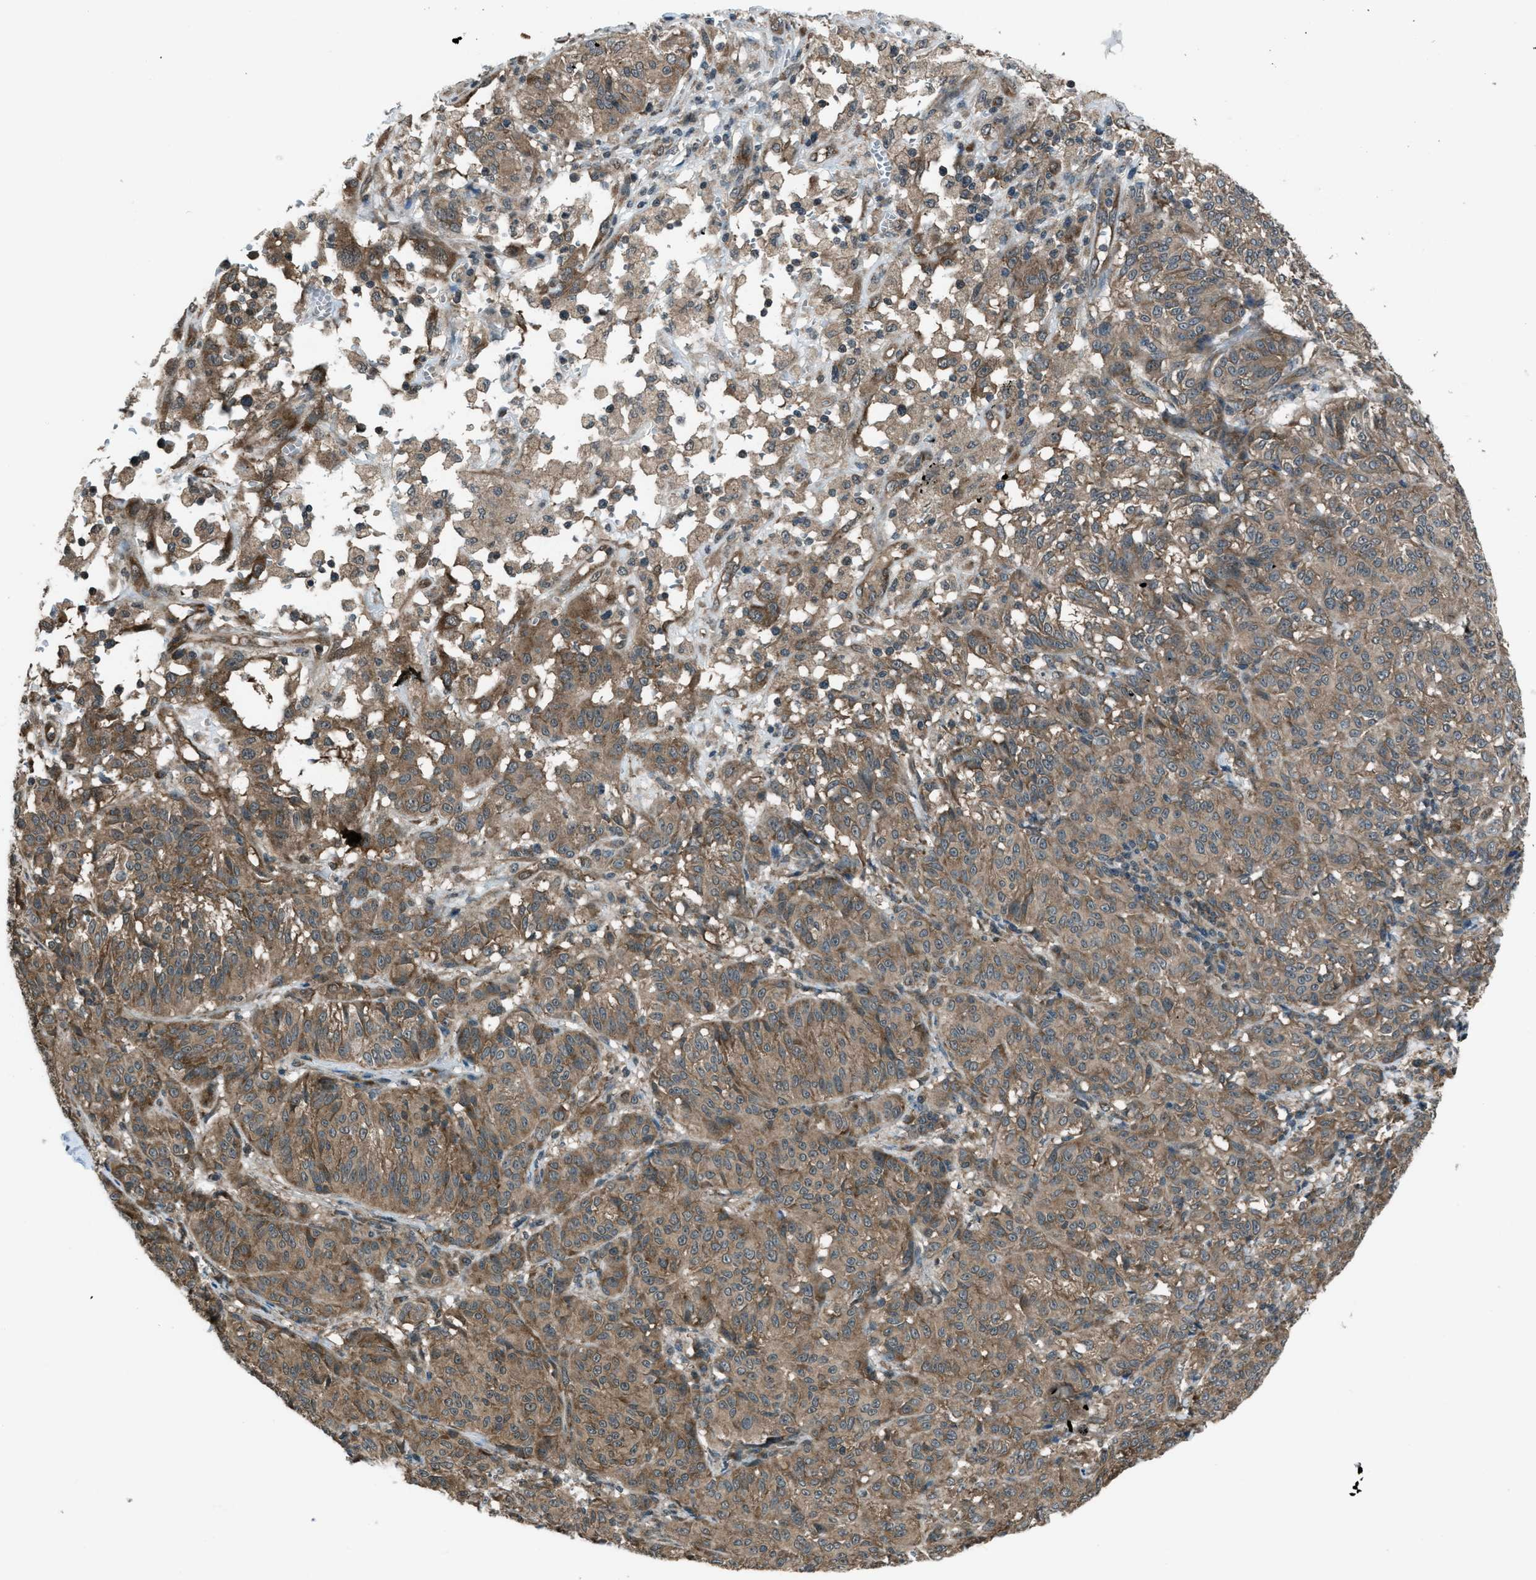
{"staining": {"intensity": "moderate", "quantity": ">75%", "location": "cytoplasmic/membranous"}, "tissue": "melanoma", "cell_type": "Tumor cells", "image_type": "cancer", "snomed": [{"axis": "morphology", "description": "Malignant melanoma, NOS"}, {"axis": "topography", "description": "Skin"}], "caption": "Malignant melanoma stained with DAB IHC reveals medium levels of moderate cytoplasmic/membranous positivity in about >75% of tumor cells.", "gene": "ASAP2", "patient": {"sex": "female", "age": 72}}